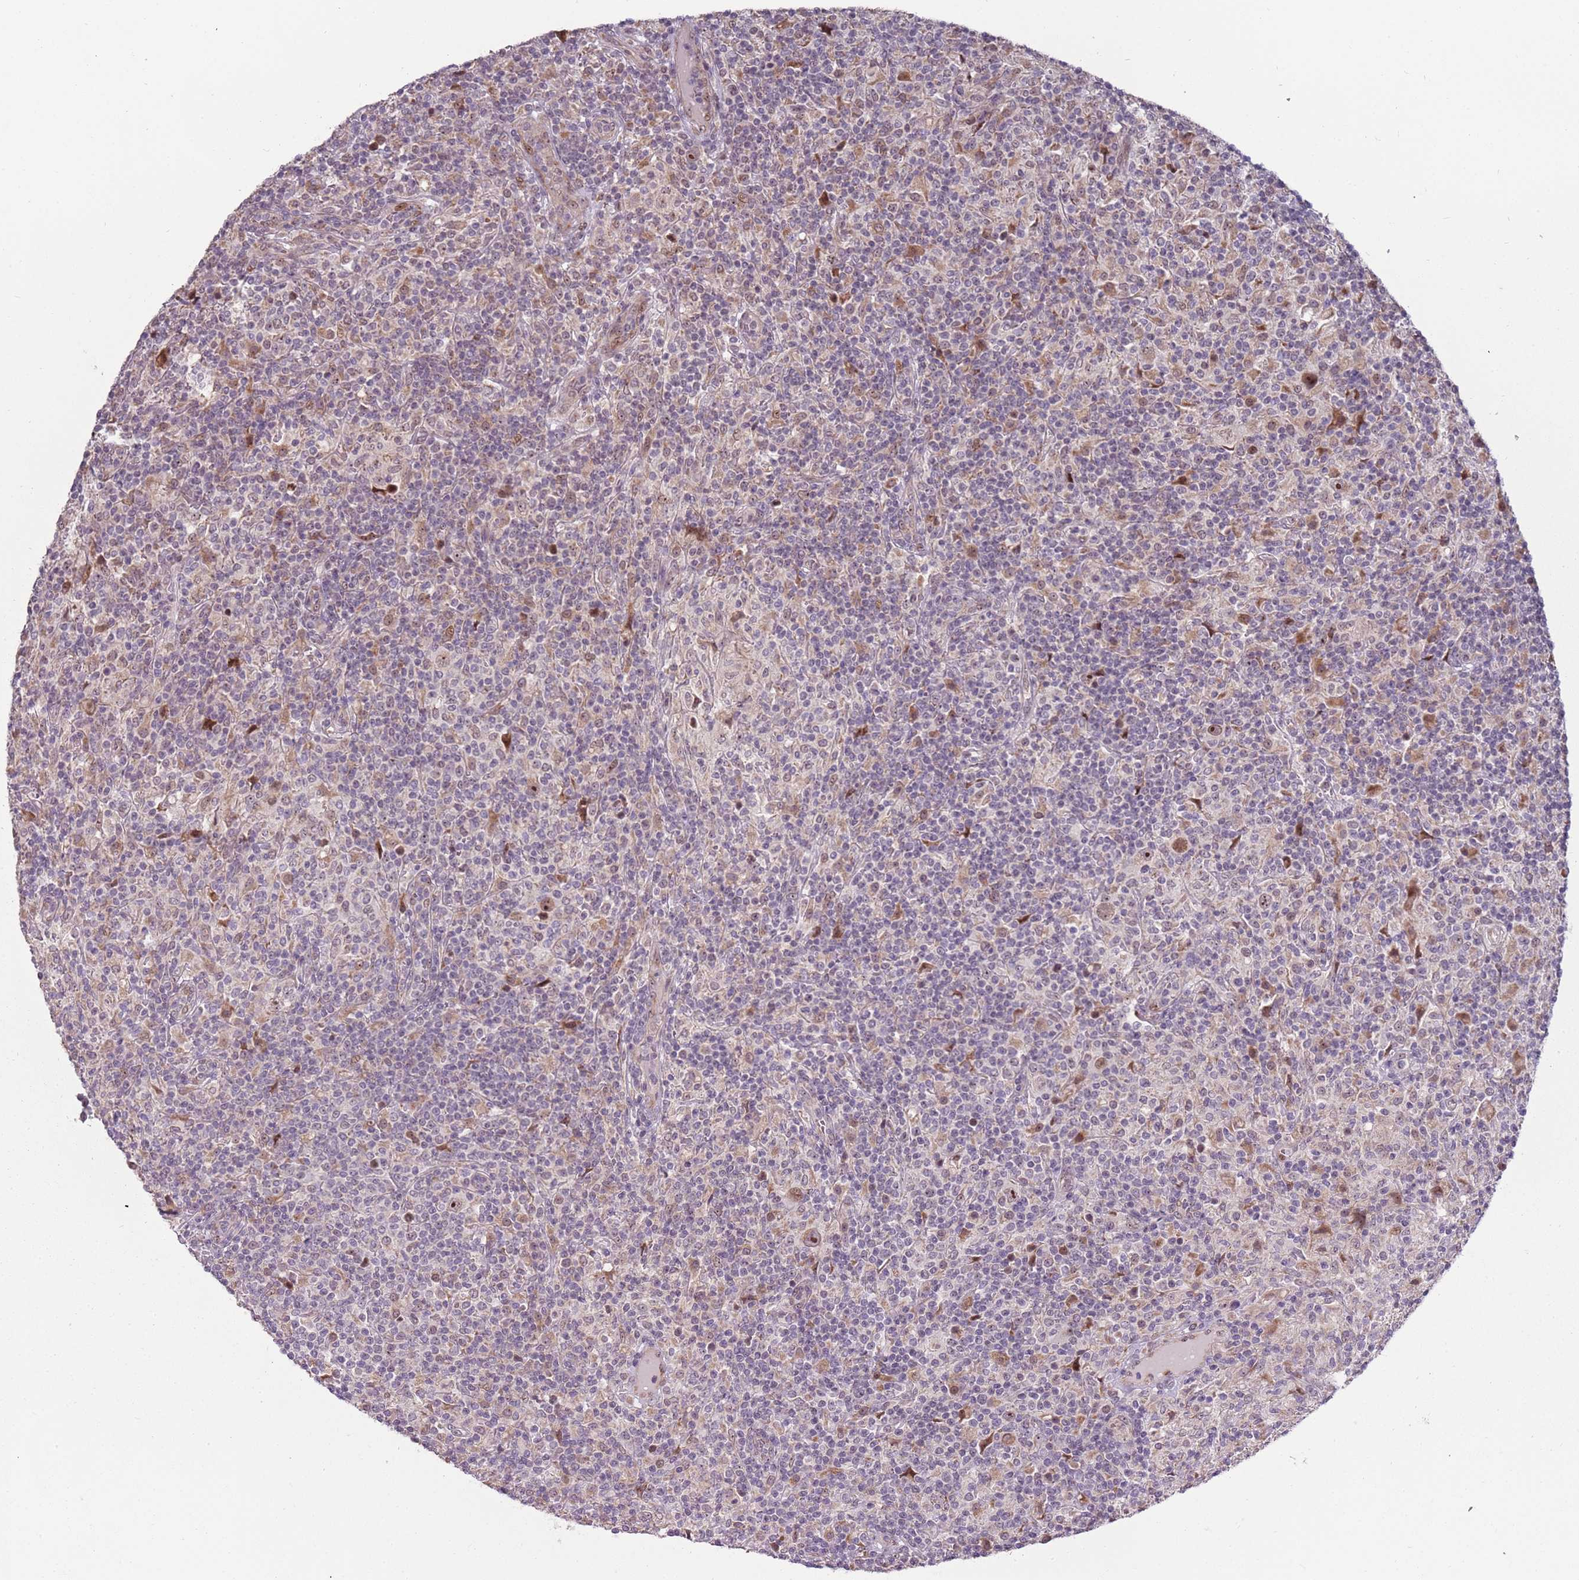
{"staining": {"intensity": "moderate", "quantity": ">75%", "location": "nuclear"}, "tissue": "lymphoma", "cell_type": "Tumor cells", "image_type": "cancer", "snomed": [{"axis": "morphology", "description": "Hodgkin's disease, NOS"}, {"axis": "topography", "description": "Lymph node"}], "caption": "Immunohistochemical staining of human lymphoma displays moderate nuclear protein expression in about >75% of tumor cells.", "gene": "UCMA", "patient": {"sex": "male", "age": 70}}